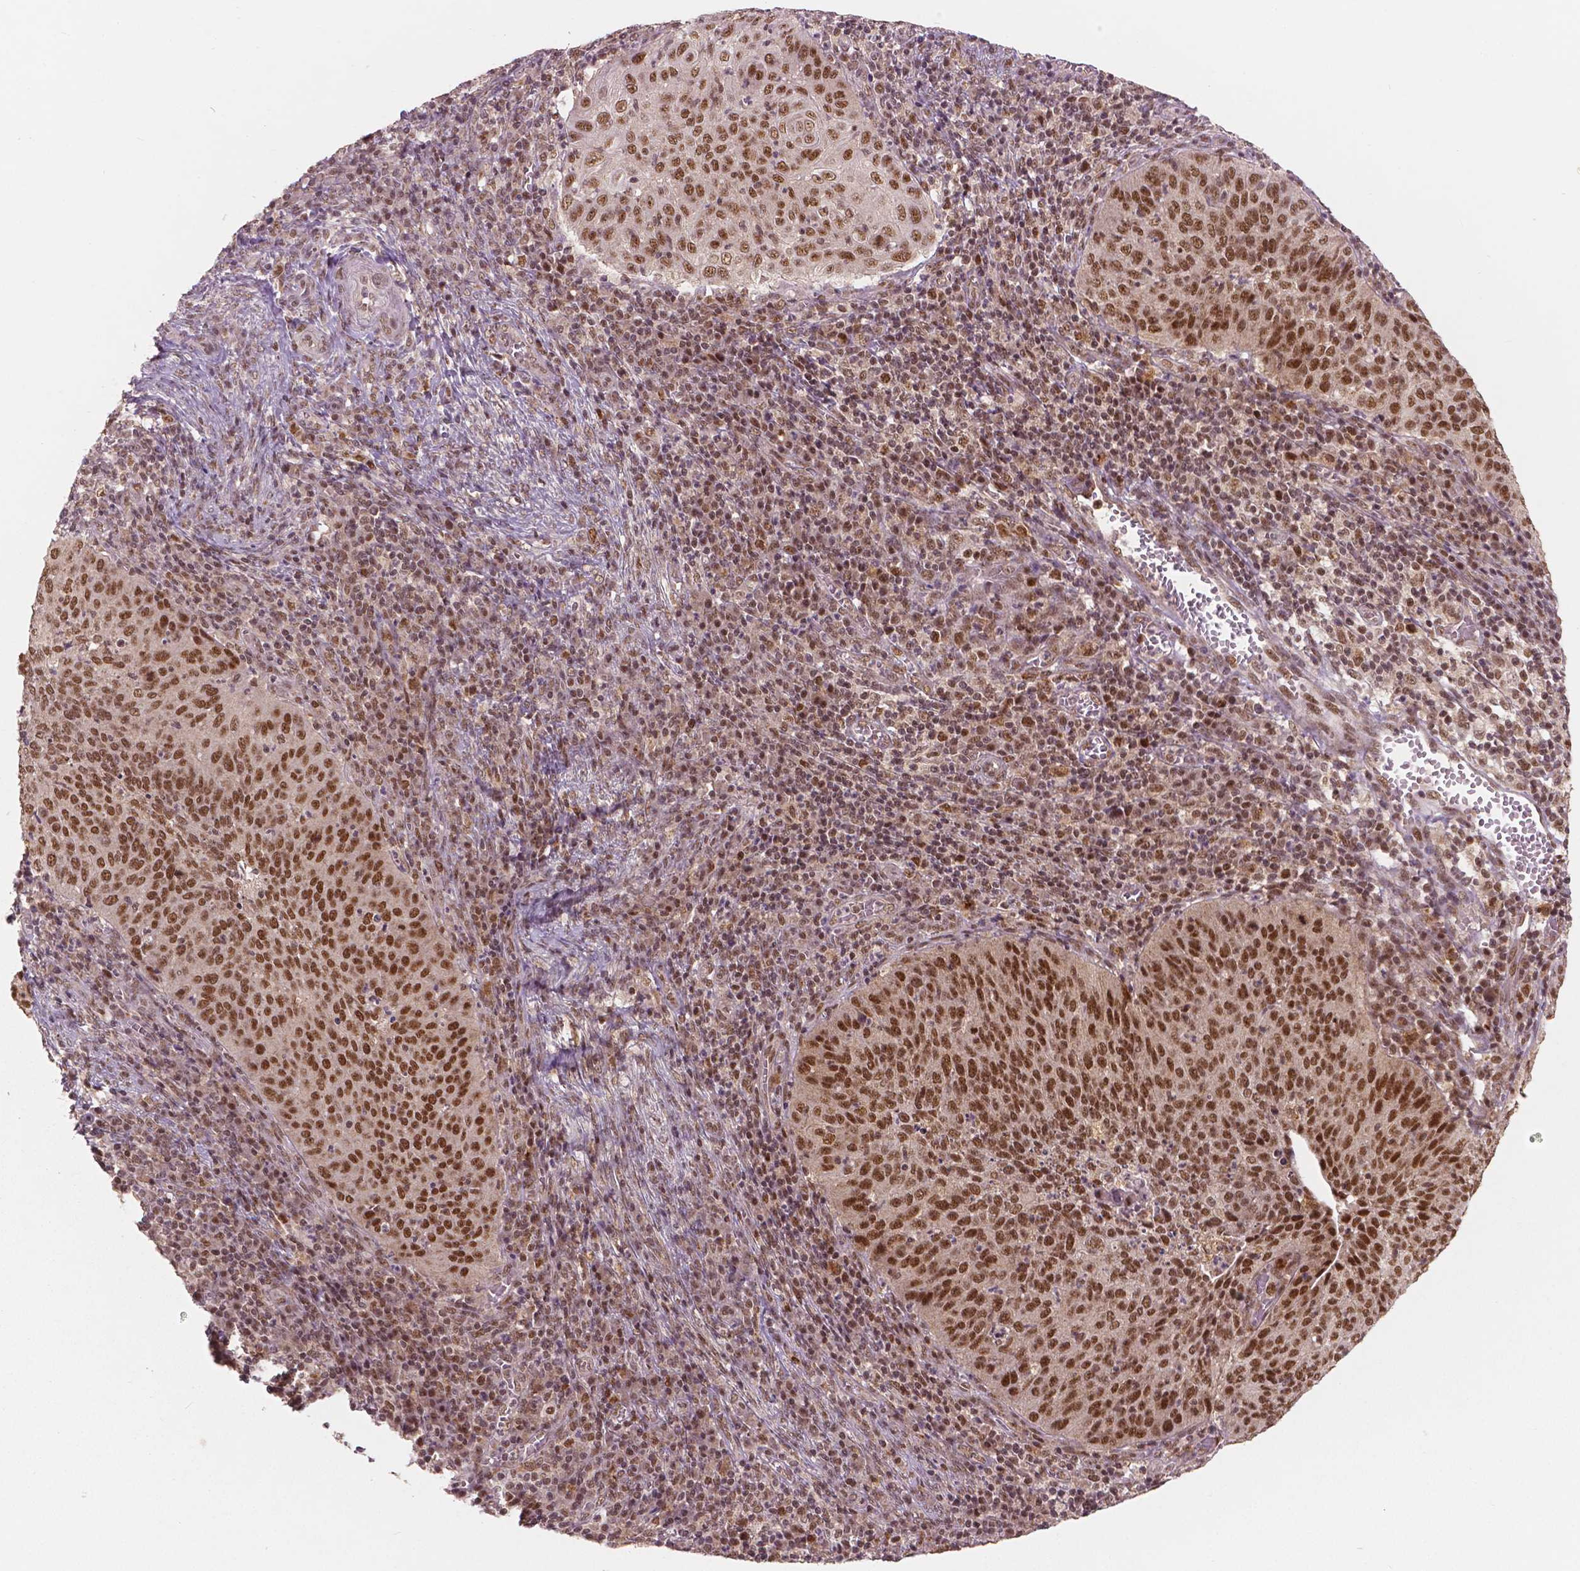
{"staining": {"intensity": "strong", "quantity": ">75%", "location": "nuclear"}, "tissue": "cervical cancer", "cell_type": "Tumor cells", "image_type": "cancer", "snomed": [{"axis": "morphology", "description": "Squamous cell carcinoma, NOS"}, {"axis": "topography", "description": "Cervix"}], "caption": "IHC of human cervical cancer (squamous cell carcinoma) reveals high levels of strong nuclear staining in about >75% of tumor cells.", "gene": "NSD2", "patient": {"sex": "female", "age": 39}}